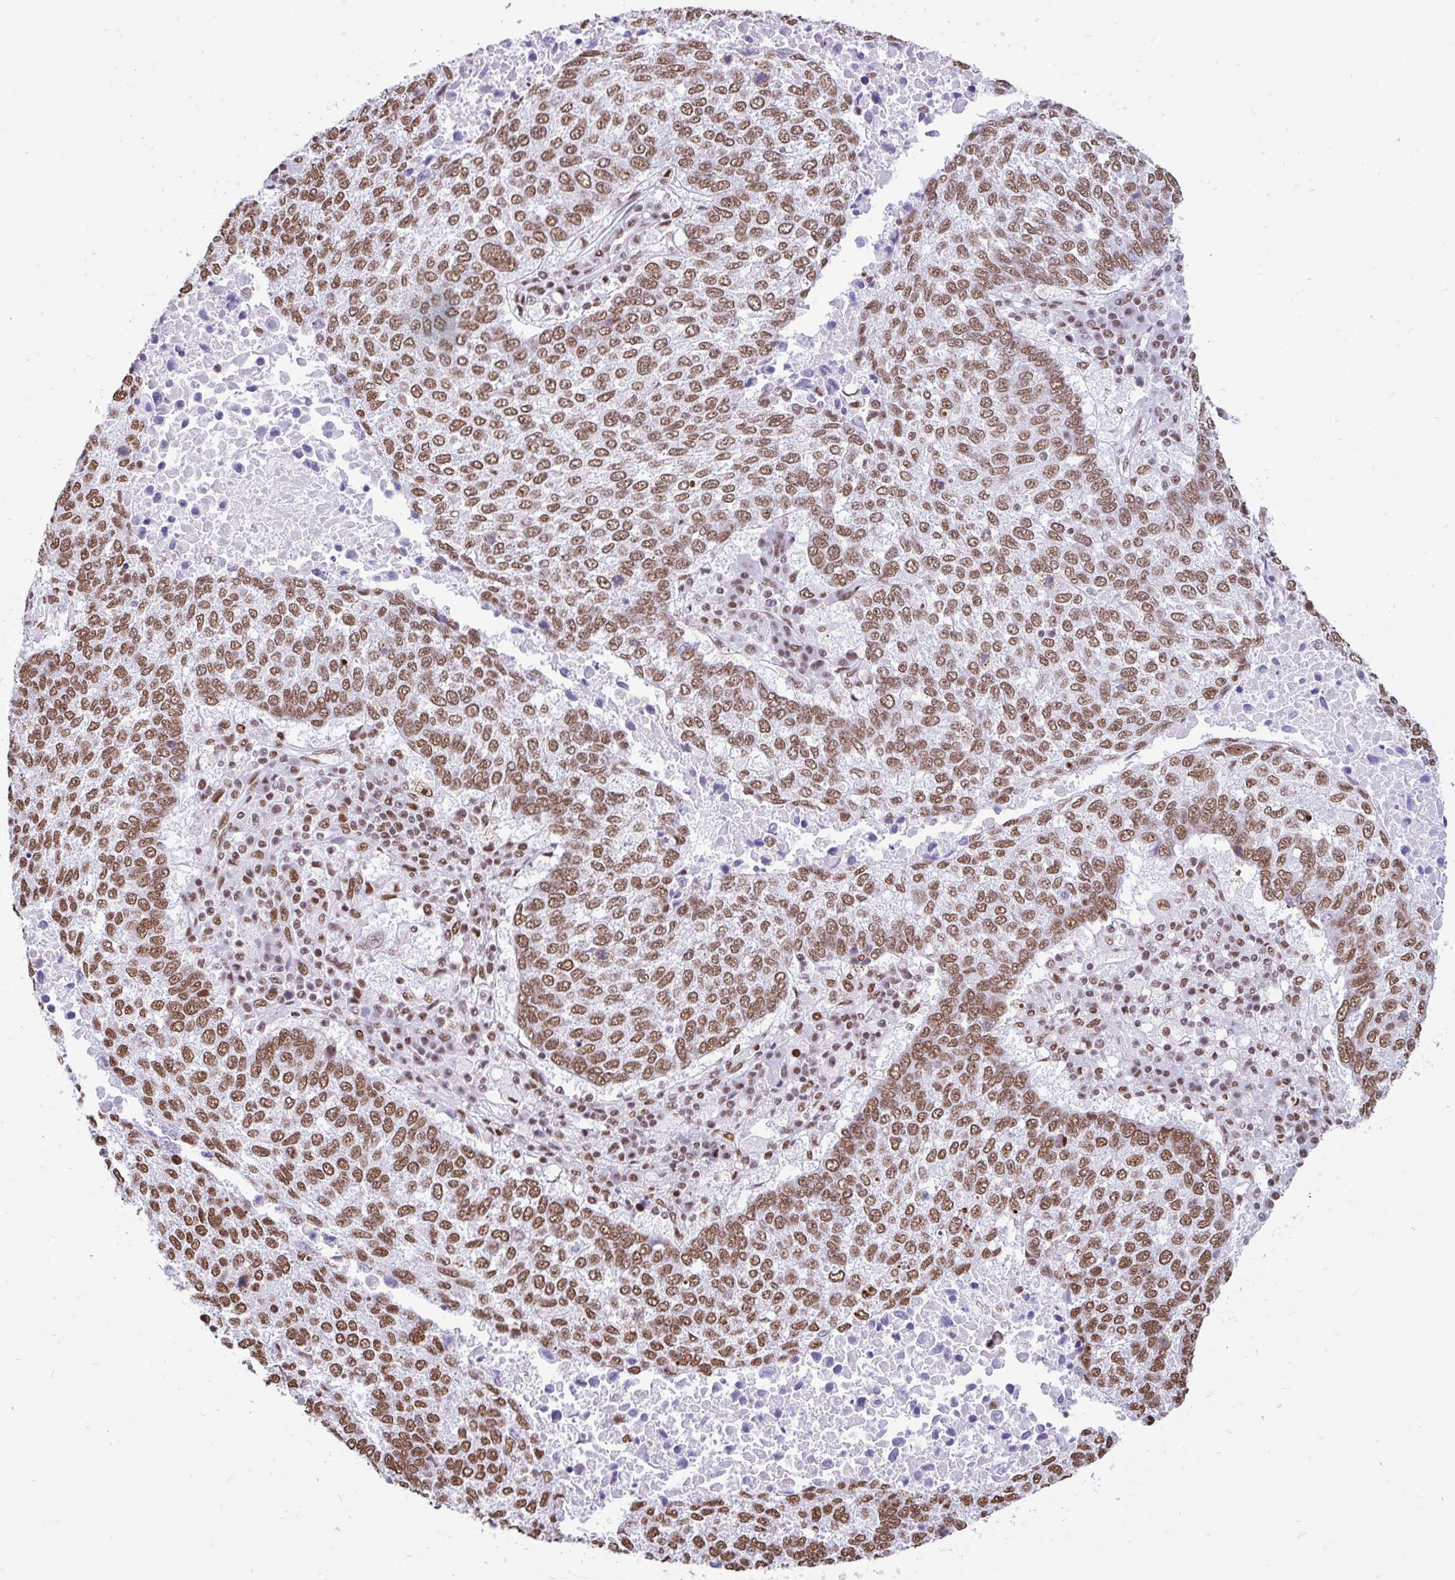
{"staining": {"intensity": "moderate", "quantity": ">75%", "location": "nuclear"}, "tissue": "lung cancer", "cell_type": "Tumor cells", "image_type": "cancer", "snomed": [{"axis": "morphology", "description": "Squamous cell carcinoma, NOS"}, {"axis": "topography", "description": "Lung"}], "caption": "About >75% of tumor cells in human lung squamous cell carcinoma reveal moderate nuclear protein positivity as visualized by brown immunohistochemical staining.", "gene": "KHDRBS1", "patient": {"sex": "male", "age": 73}}